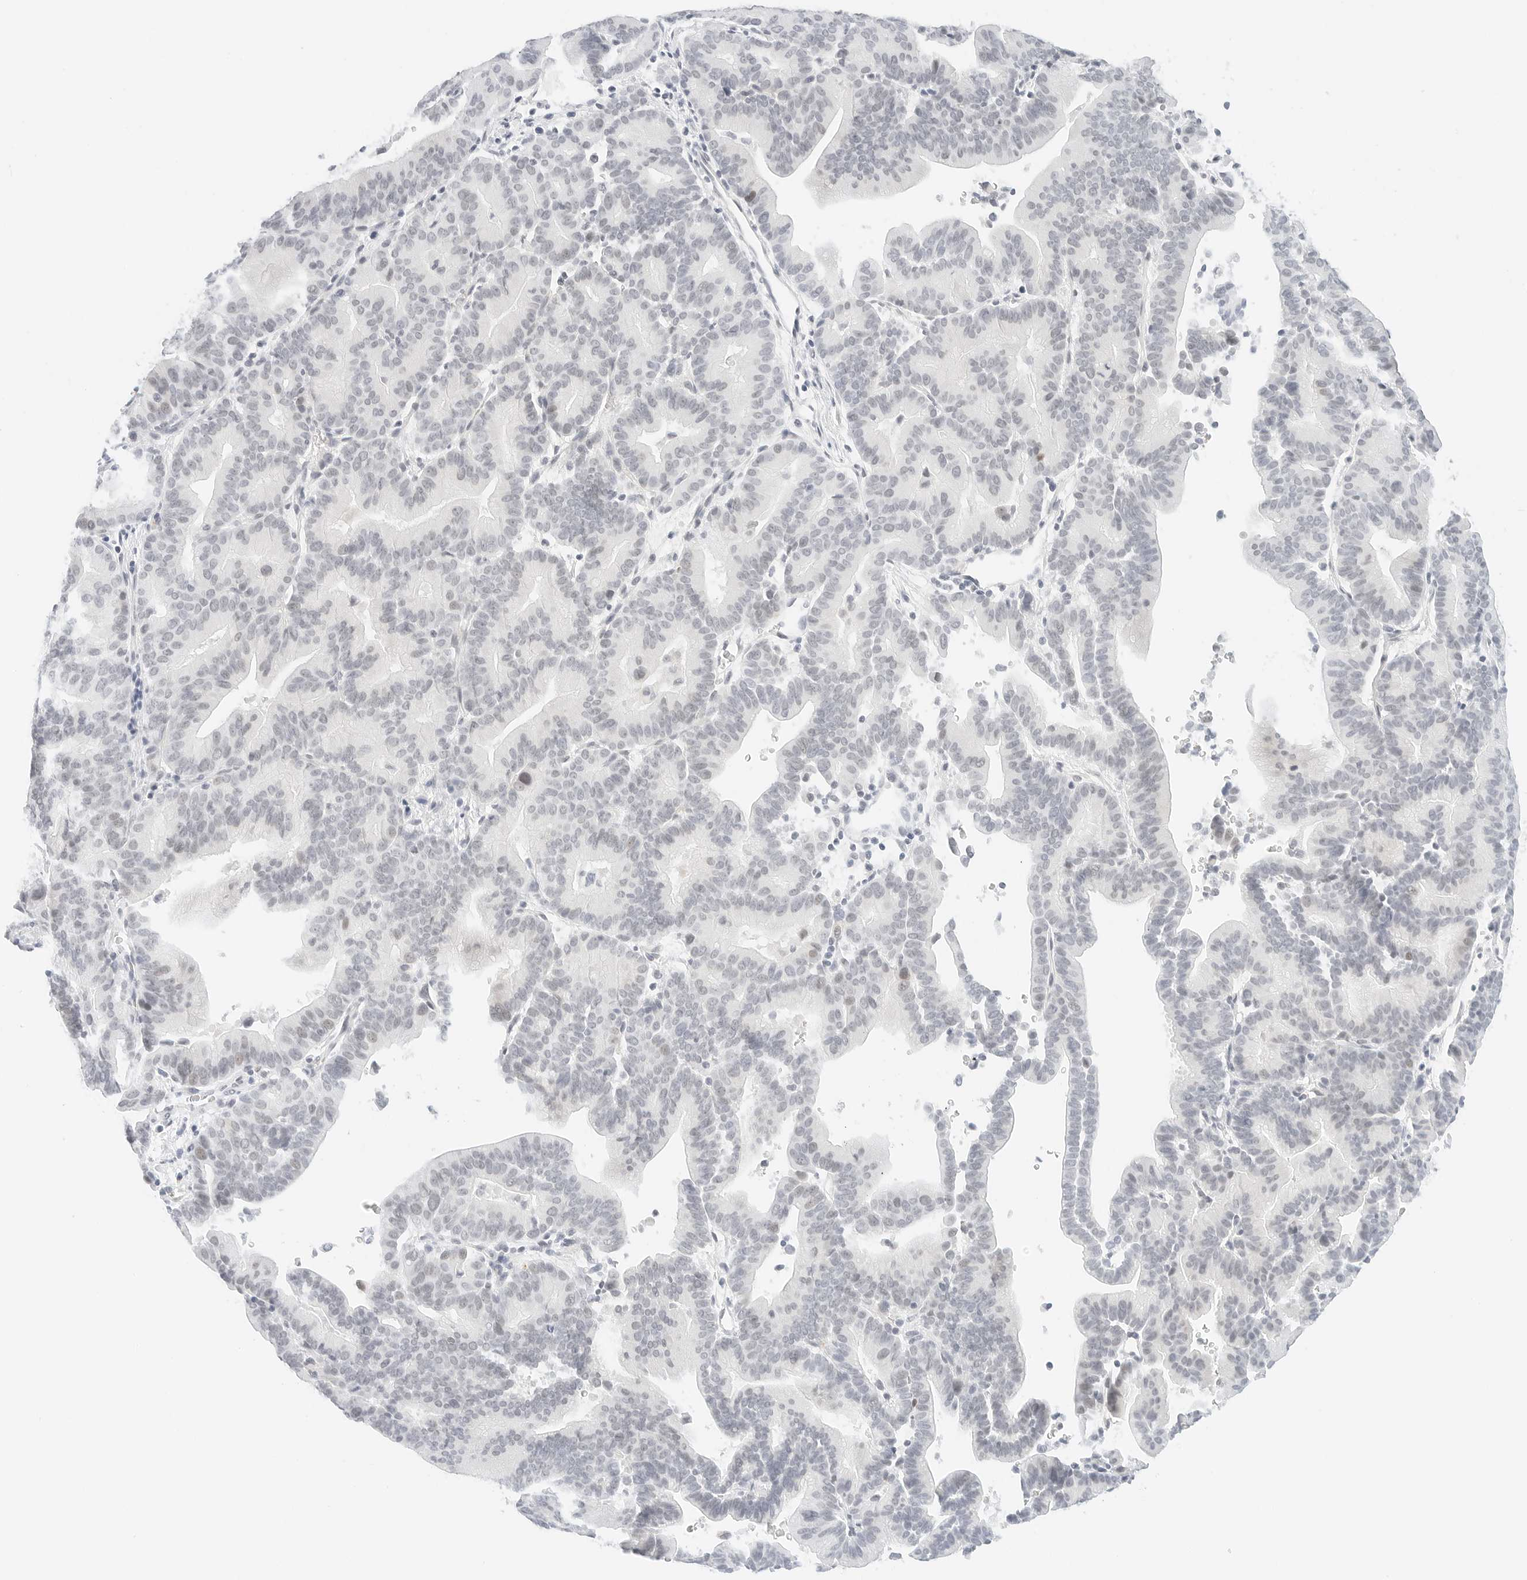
{"staining": {"intensity": "negative", "quantity": "none", "location": "none"}, "tissue": "liver cancer", "cell_type": "Tumor cells", "image_type": "cancer", "snomed": [{"axis": "morphology", "description": "Cholangiocarcinoma"}, {"axis": "topography", "description": "Liver"}], "caption": "DAB immunohistochemical staining of liver cancer exhibits no significant staining in tumor cells.", "gene": "CD22", "patient": {"sex": "female", "age": 75}}